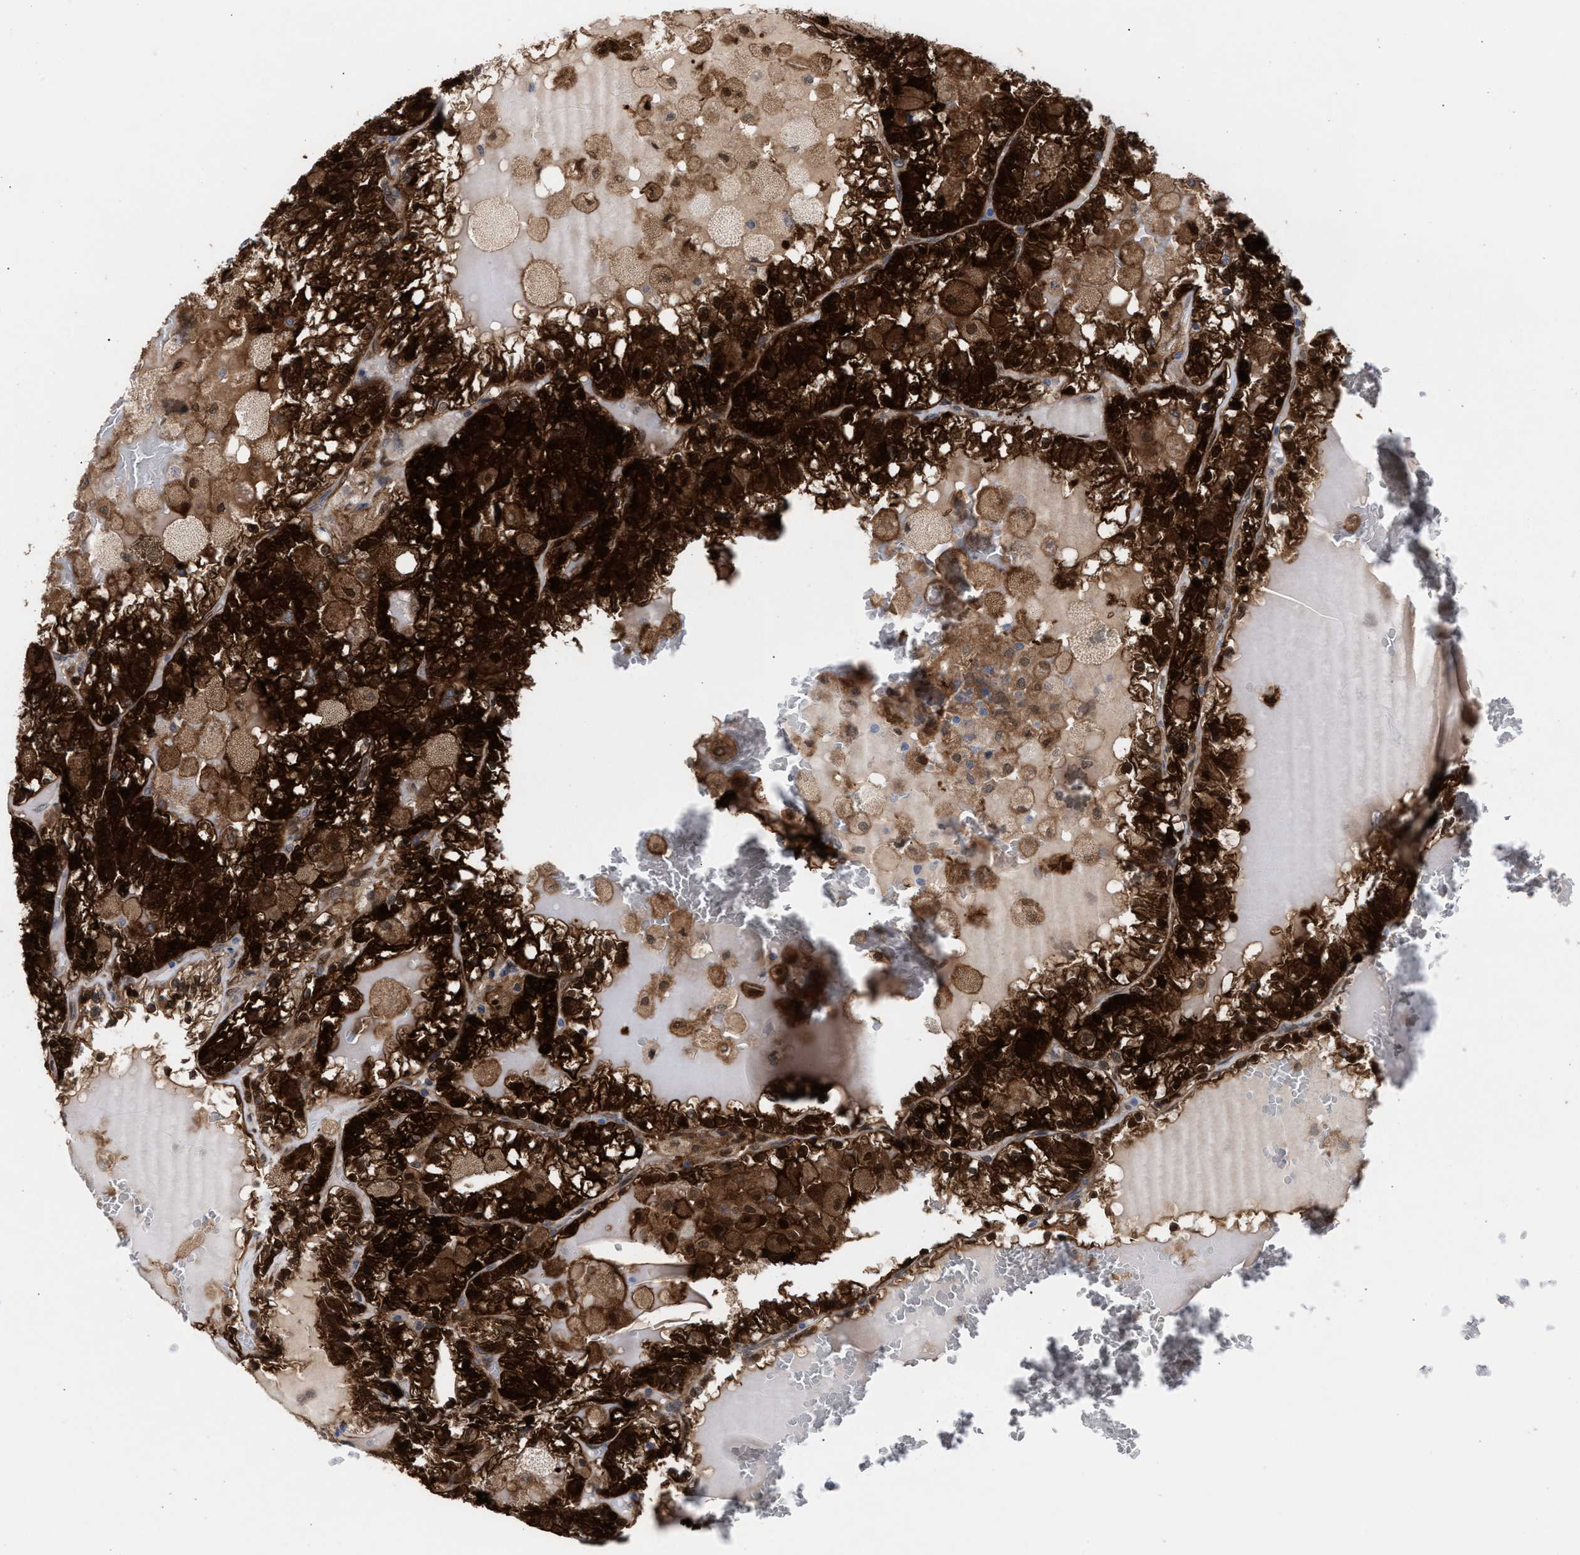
{"staining": {"intensity": "strong", "quantity": ">75%", "location": "cytoplasmic/membranous,nuclear"}, "tissue": "renal cancer", "cell_type": "Tumor cells", "image_type": "cancer", "snomed": [{"axis": "morphology", "description": "Adenocarcinoma, NOS"}, {"axis": "topography", "description": "Kidney"}], "caption": "A micrograph showing strong cytoplasmic/membranous and nuclear positivity in about >75% of tumor cells in adenocarcinoma (renal), as visualized by brown immunohistochemical staining.", "gene": "TP53I3", "patient": {"sex": "female", "age": 56}}